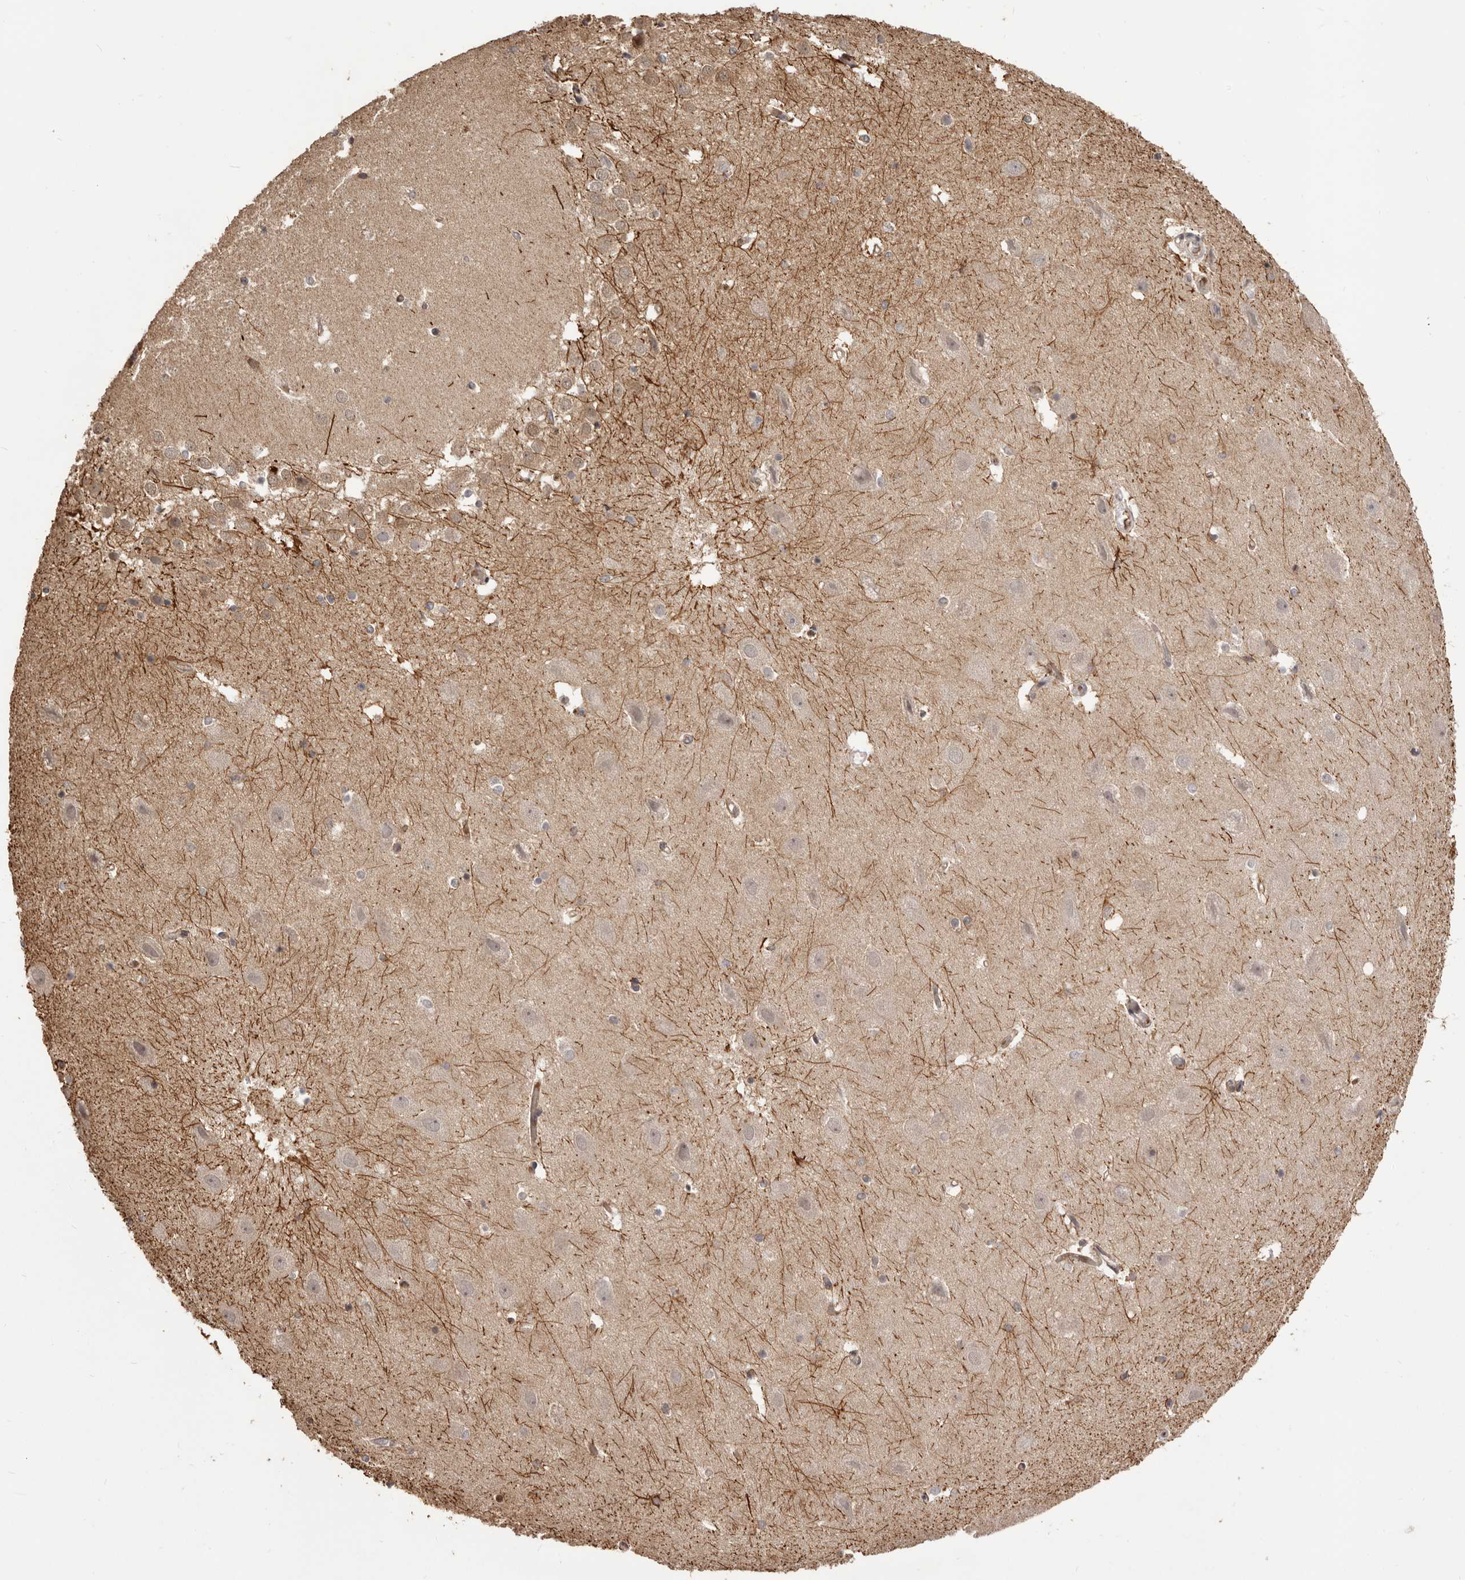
{"staining": {"intensity": "moderate", "quantity": "<25%", "location": "cytoplasmic/membranous"}, "tissue": "hippocampus", "cell_type": "Glial cells", "image_type": "normal", "snomed": [{"axis": "morphology", "description": "Normal tissue, NOS"}, {"axis": "topography", "description": "Hippocampus"}], "caption": "An image of human hippocampus stained for a protein shows moderate cytoplasmic/membranous brown staining in glial cells. (DAB = brown stain, brightfield microscopy at high magnification).", "gene": "QRSL1", "patient": {"sex": "female", "age": 52}}